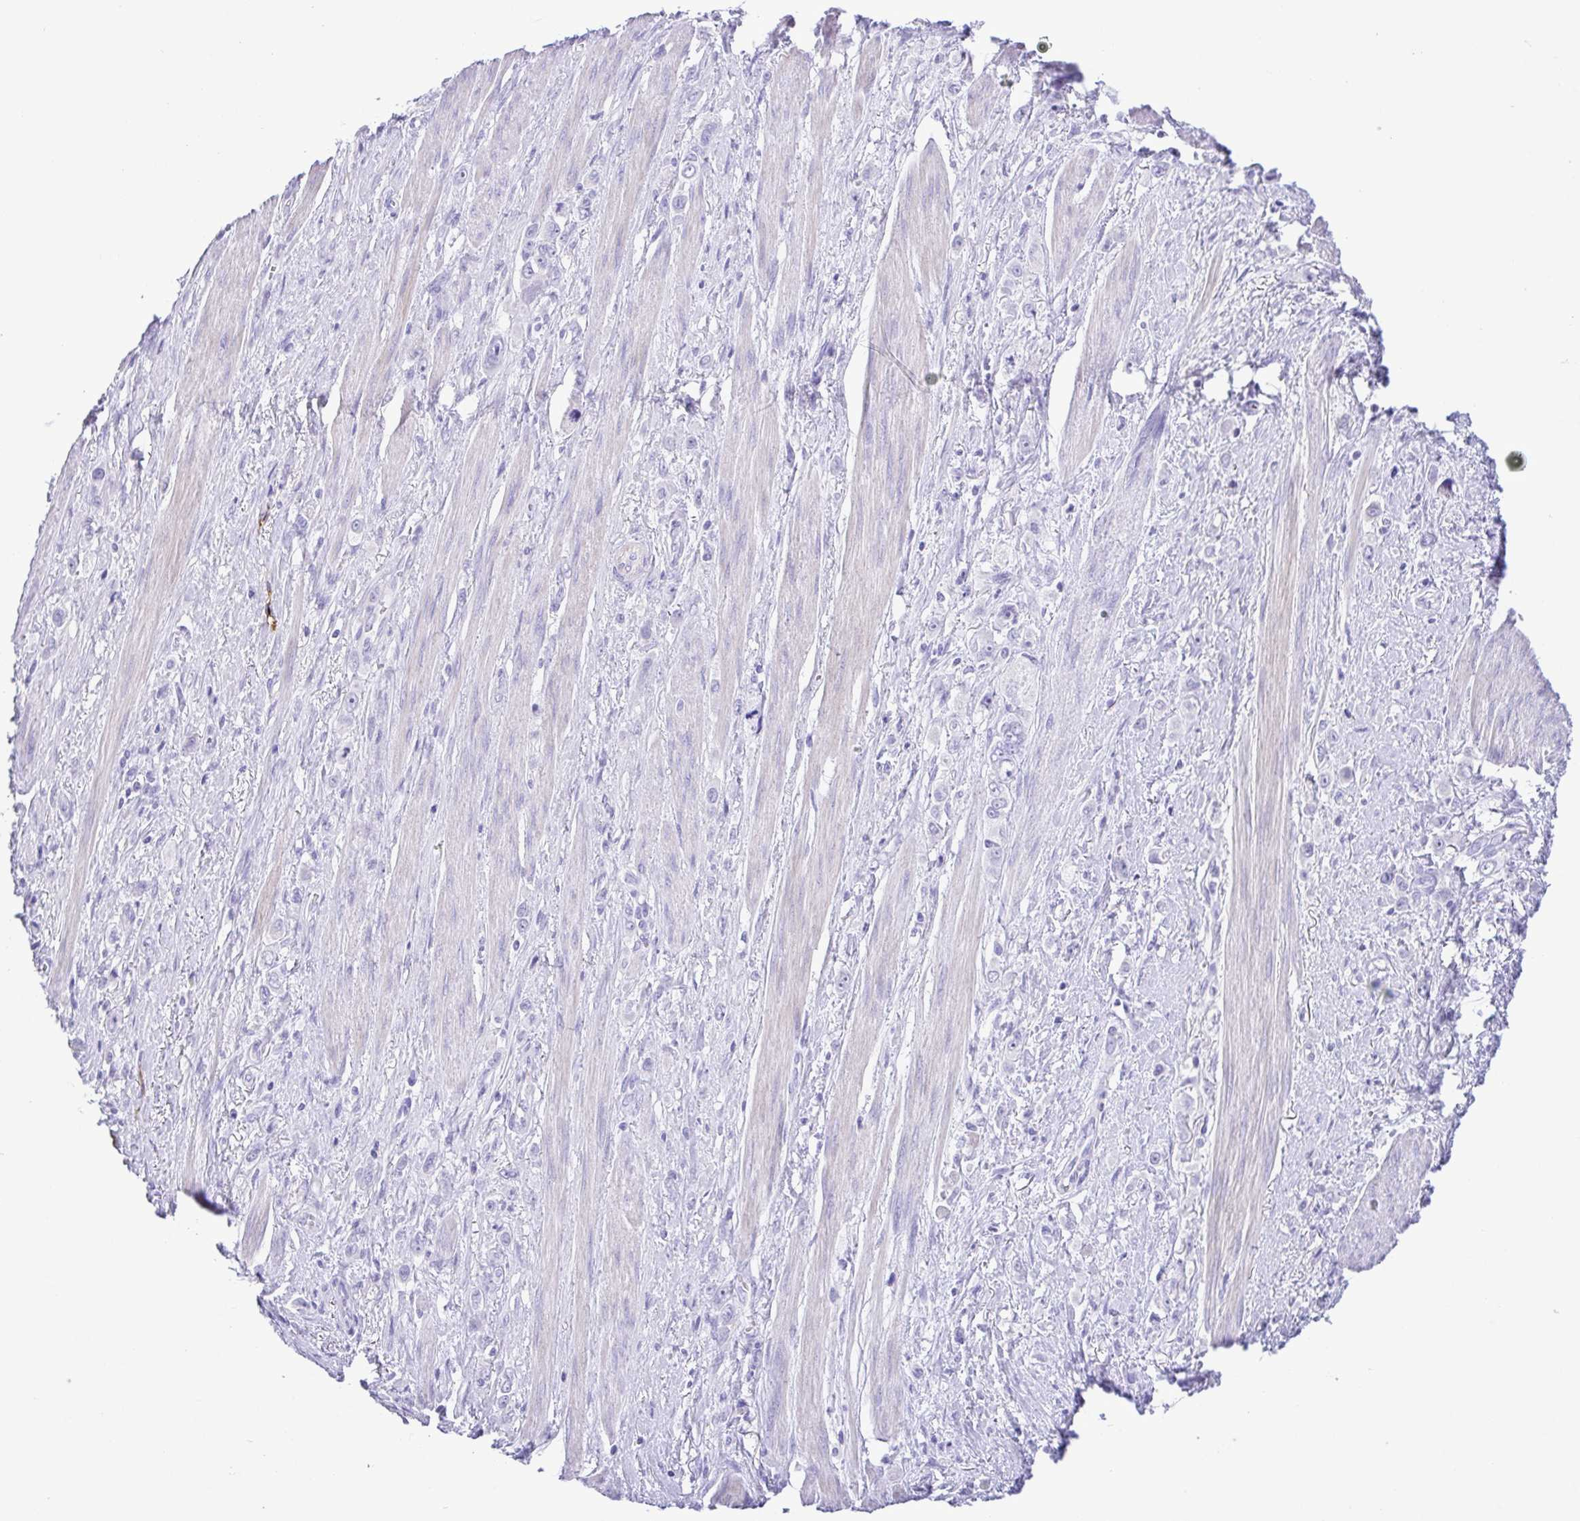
{"staining": {"intensity": "negative", "quantity": "none", "location": "none"}, "tissue": "stomach cancer", "cell_type": "Tumor cells", "image_type": "cancer", "snomed": [{"axis": "morphology", "description": "Adenocarcinoma, NOS"}, {"axis": "topography", "description": "Stomach, upper"}], "caption": "Tumor cells show no significant expression in stomach cancer (adenocarcinoma).", "gene": "GPR182", "patient": {"sex": "male", "age": 75}}